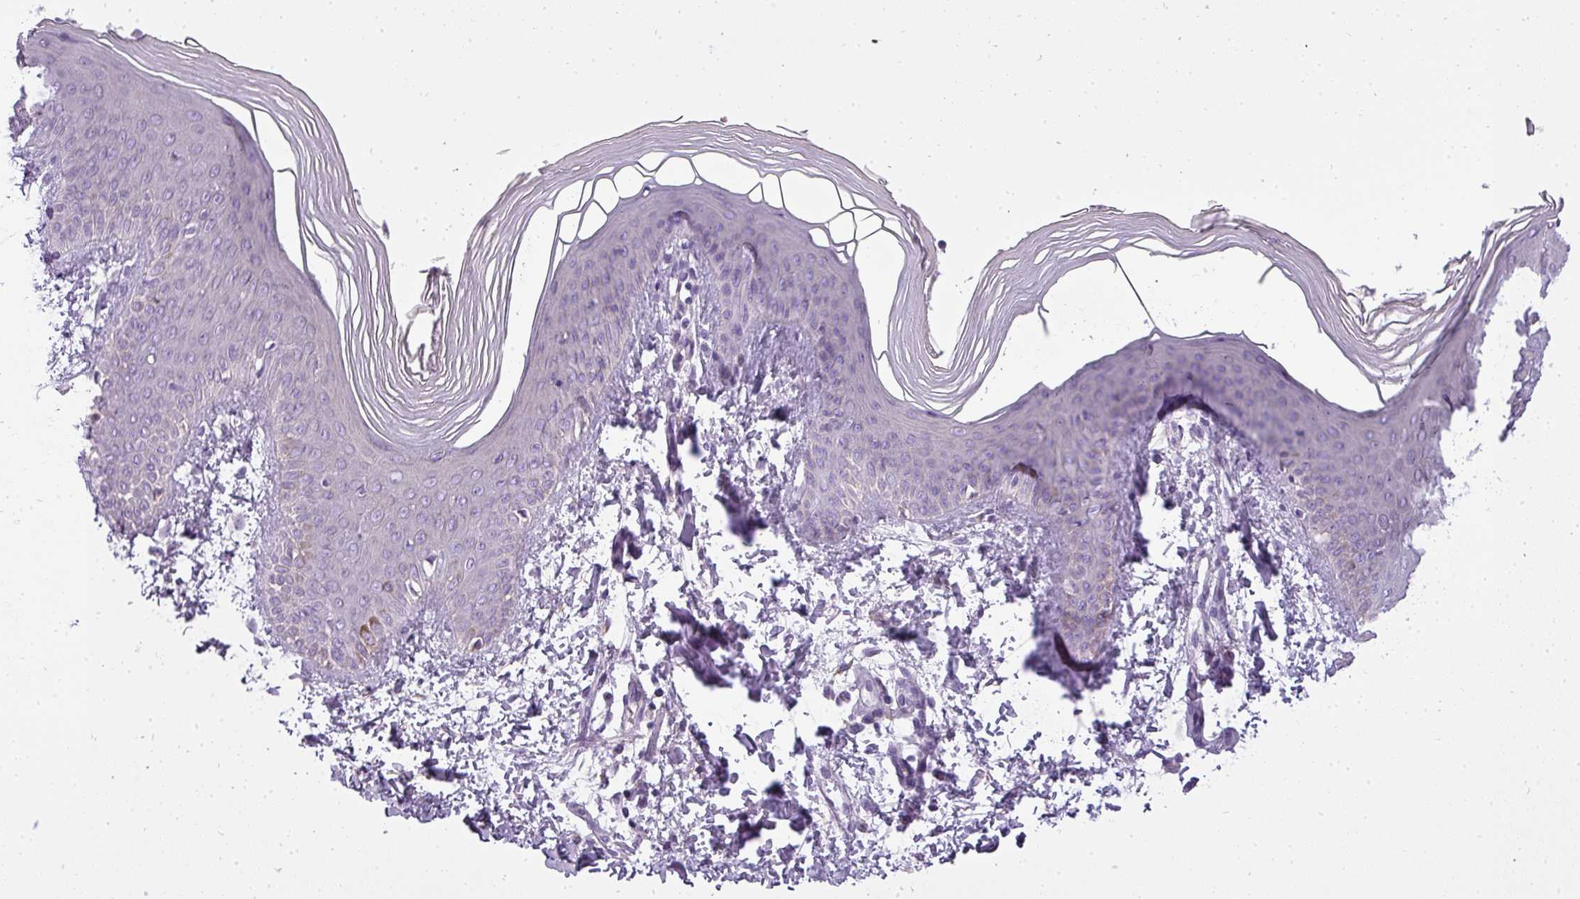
{"staining": {"intensity": "negative", "quantity": "none", "location": "none"}, "tissue": "skin", "cell_type": "Epidermal cells", "image_type": "normal", "snomed": [{"axis": "morphology", "description": "Normal tissue, NOS"}, {"axis": "morphology", "description": "Inflammation, NOS"}, {"axis": "topography", "description": "Soft tissue"}, {"axis": "topography", "description": "Anal"}], "caption": "Immunohistochemistry histopathology image of benign skin: skin stained with DAB shows no significant protein positivity in epidermal cells.", "gene": "ATP6V1D", "patient": {"sex": "female", "age": 15}}